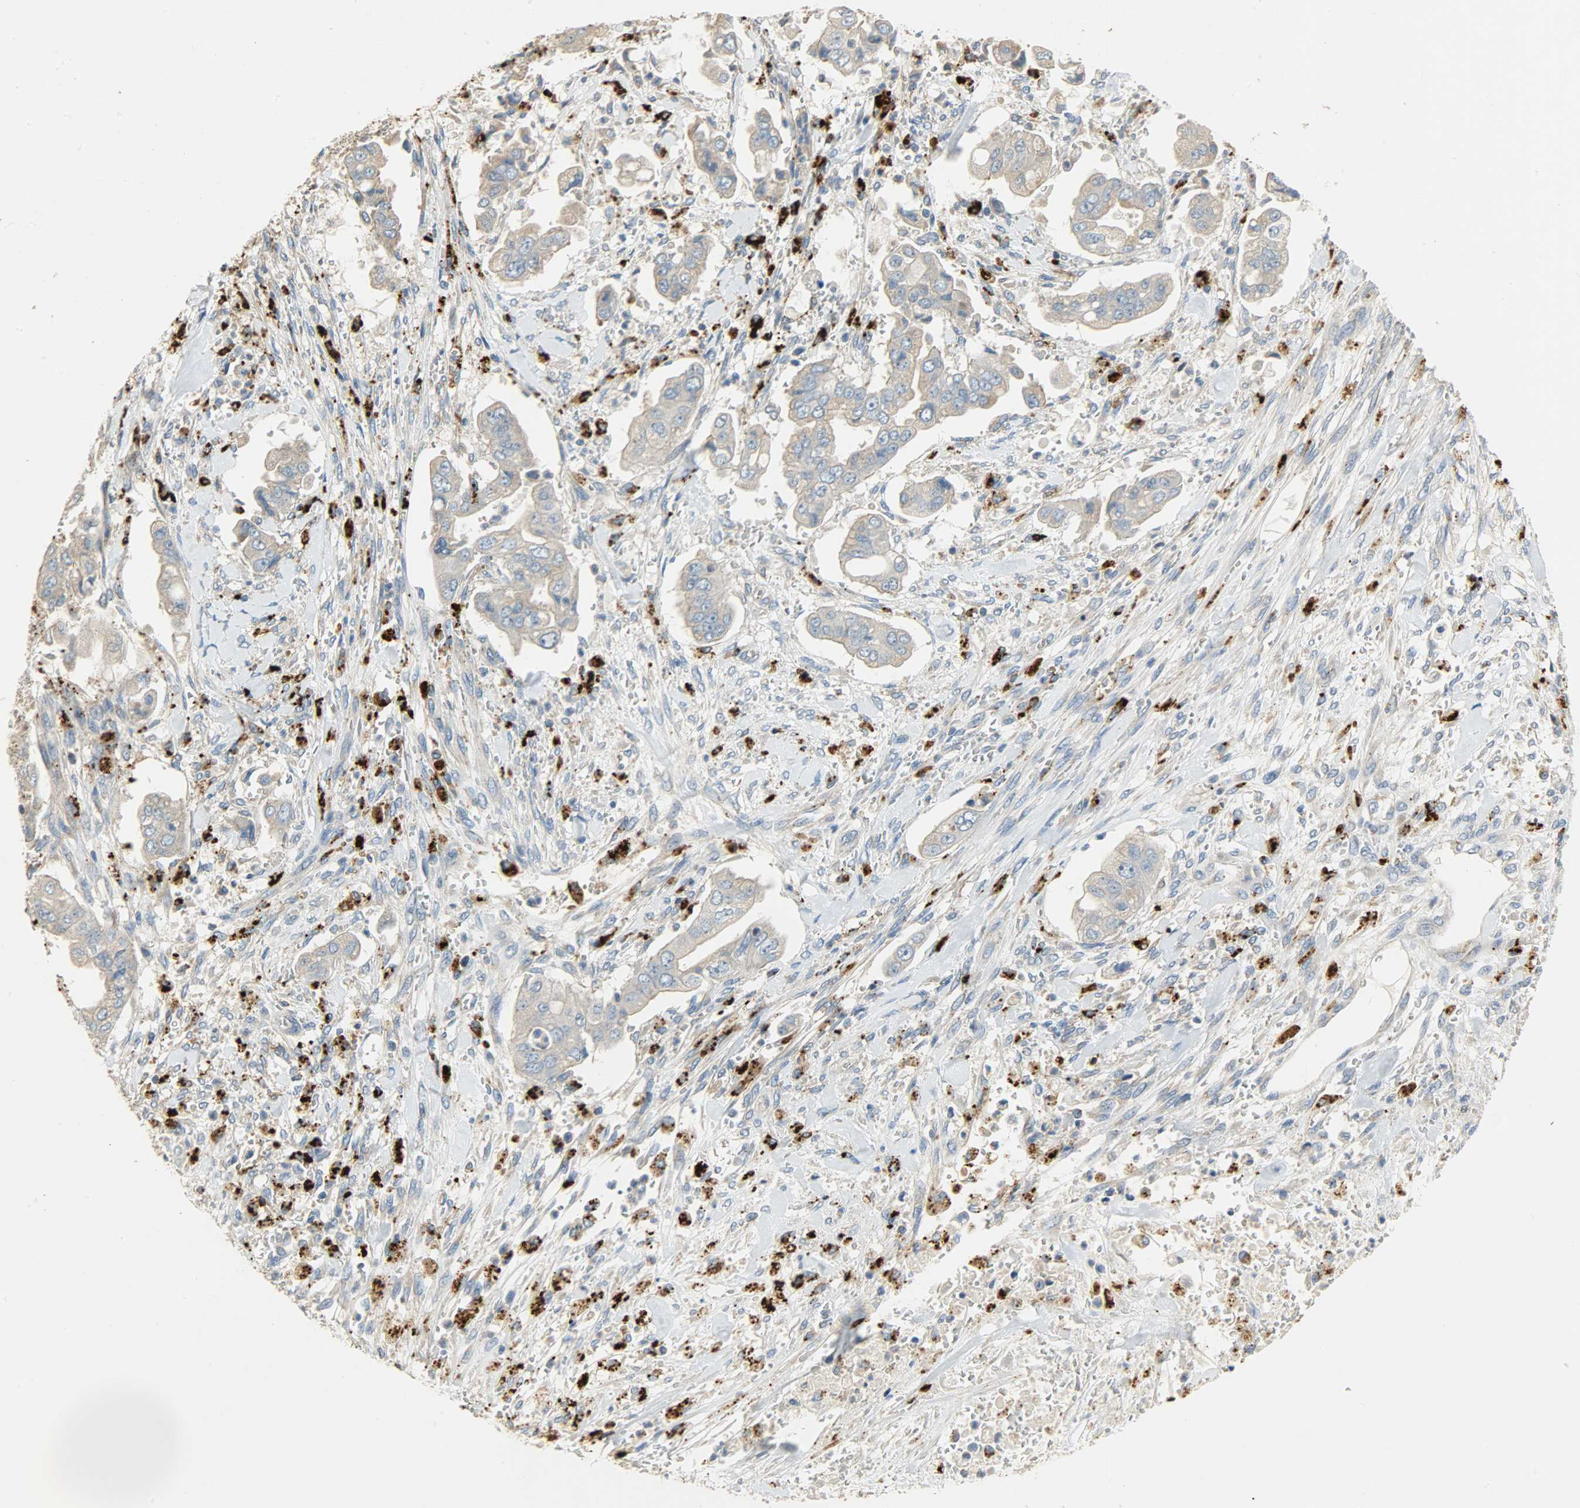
{"staining": {"intensity": "weak", "quantity": "25%-75%", "location": "cytoplasmic/membranous"}, "tissue": "stomach cancer", "cell_type": "Tumor cells", "image_type": "cancer", "snomed": [{"axis": "morphology", "description": "Adenocarcinoma, NOS"}, {"axis": "topography", "description": "Stomach"}], "caption": "This photomicrograph reveals immunohistochemistry (IHC) staining of adenocarcinoma (stomach), with low weak cytoplasmic/membranous positivity in approximately 25%-75% of tumor cells.", "gene": "ASAH1", "patient": {"sex": "male", "age": 62}}